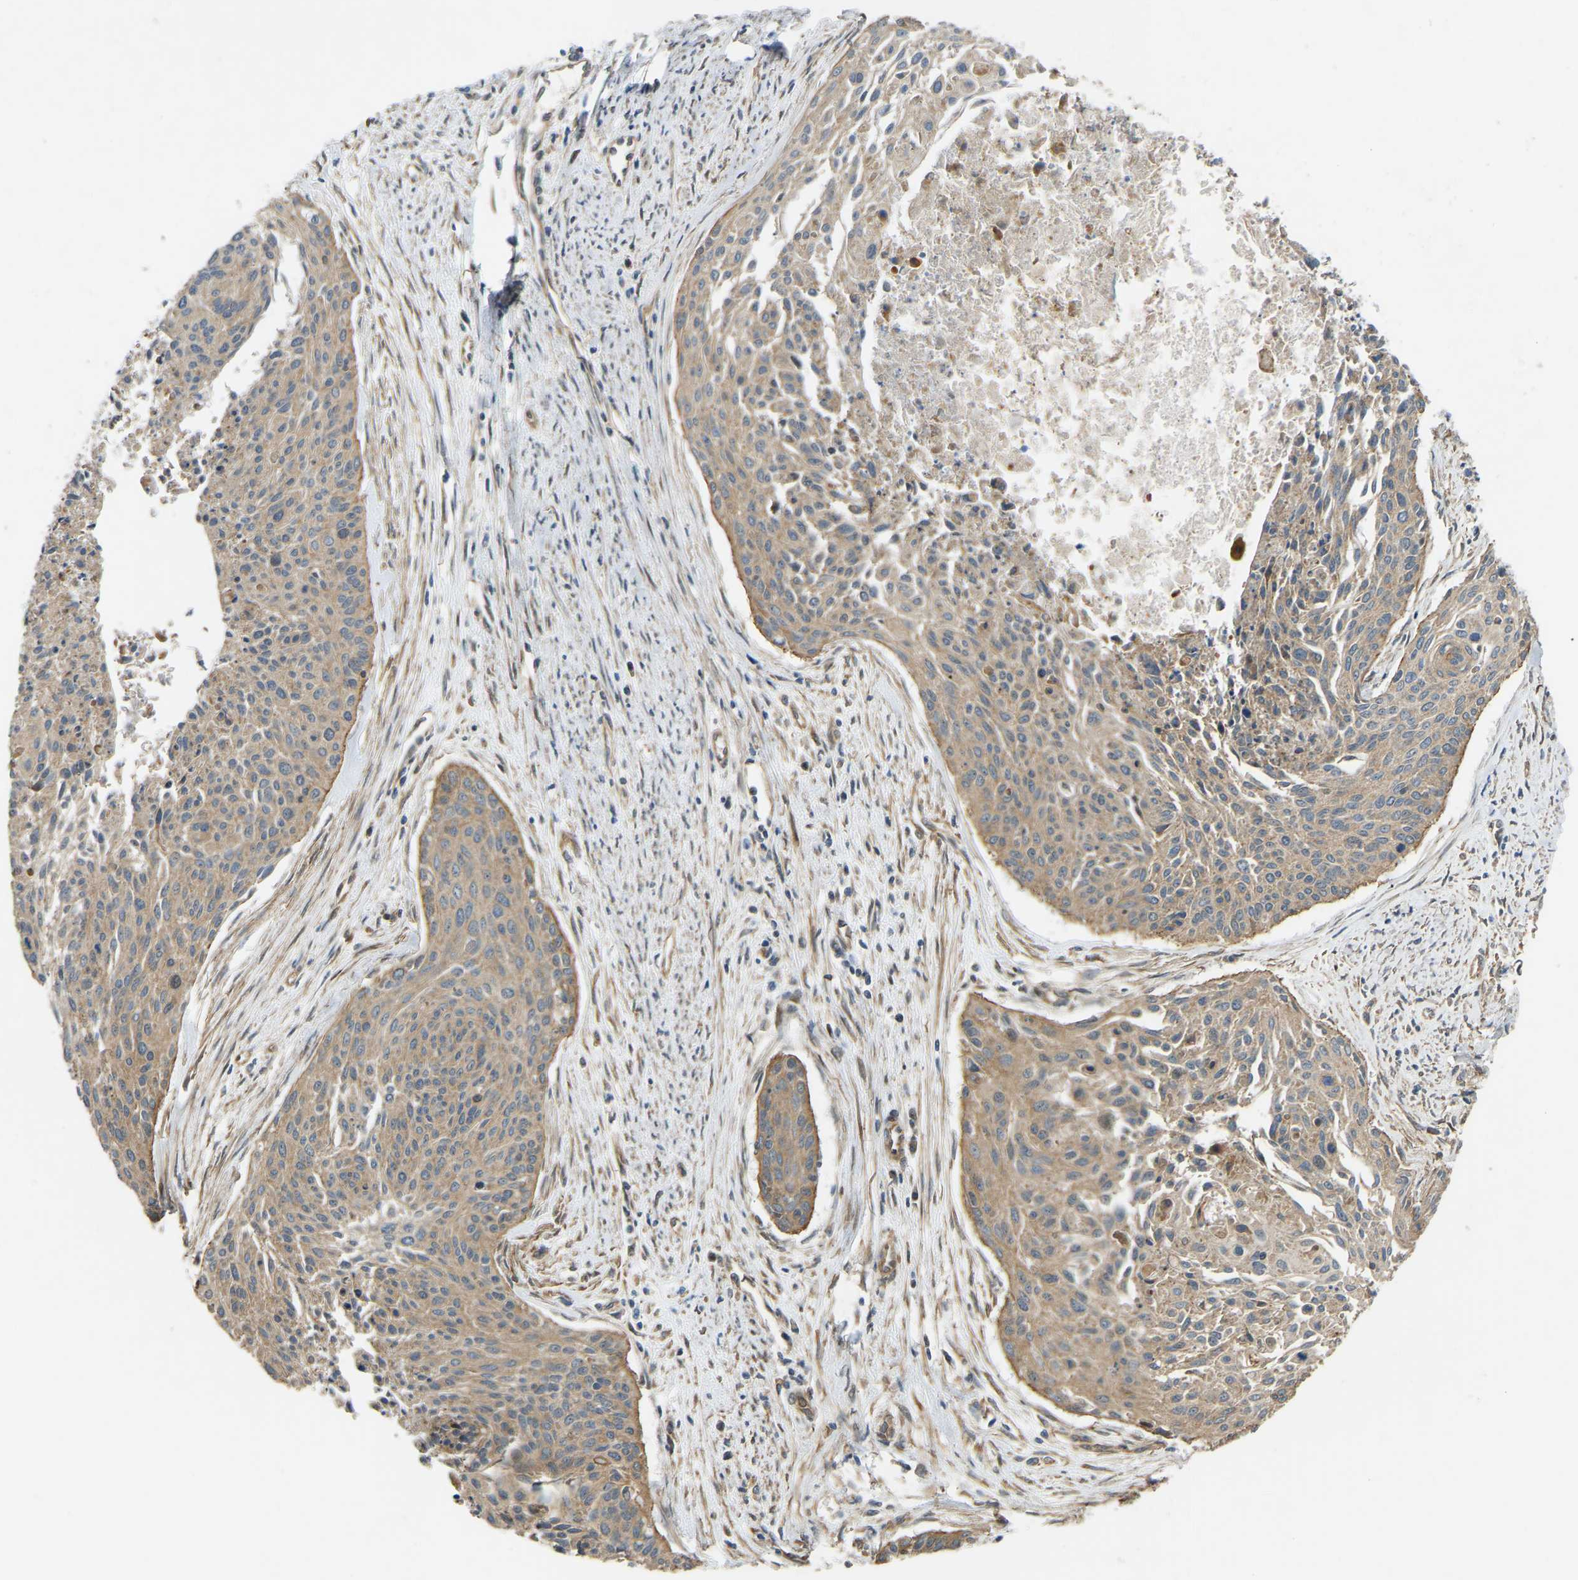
{"staining": {"intensity": "moderate", "quantity": ">75%", "location": "cytoplasmic/membranous"}, "tissue": "cervical cancer", "cell_type": "Tumor cells", "image_type": "cancer", "snomed": [{"axis": "morphology", "description": "Squamous cell carcinoma, NOS"}, {"axis": "topography", "description": "Cervix"}], "caption": "DAB immunohistochemical staining of human squamous cell carcinoma (cervical) displays moderate cytoplasmic/membranous protein positivity in about >75% of tumor cells.", "gene": "C21orf91", "patient": {"sex": "female", "age": 55}}